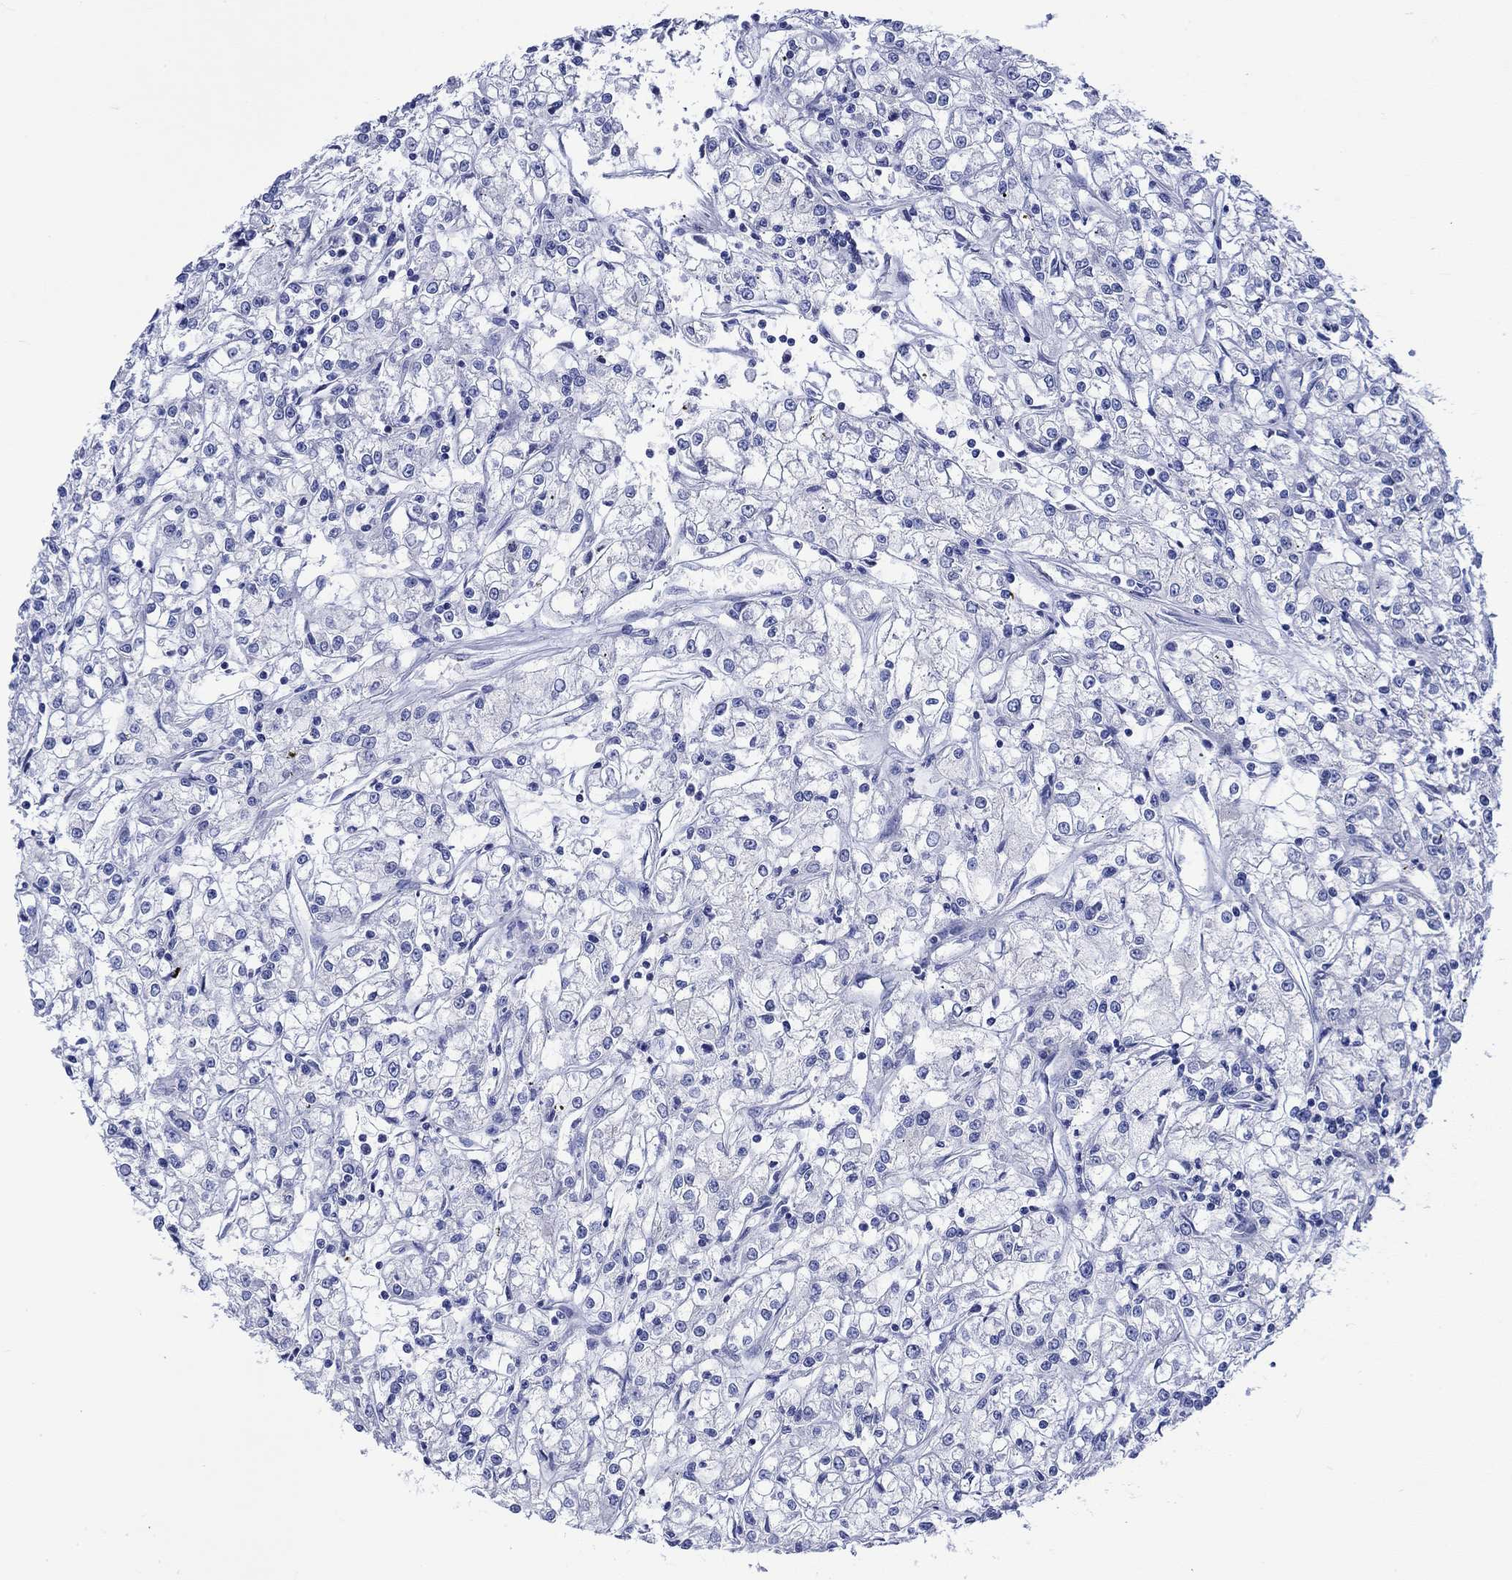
{"staining": {"intensity": "negative", "quantity": "none", "location": "none"}, "tissue": "renal cancer", "cell_type": "Tumor cells", "image_type": "cancer", "snomed": [{"axis": "morphology", "description": "Adenocarcinoma, NOS"}, {"axis": "topography", "description": "Kidney"}], "caption": "High power microscopy histopathology image of an immunohistochemistry (IHC) photomicrograph of renal cancer (adenocarcinoma), revealing no significant expression in tumor cells.", "gene": "NRIP3", "patient": {"sex": "female", "age": 59}}